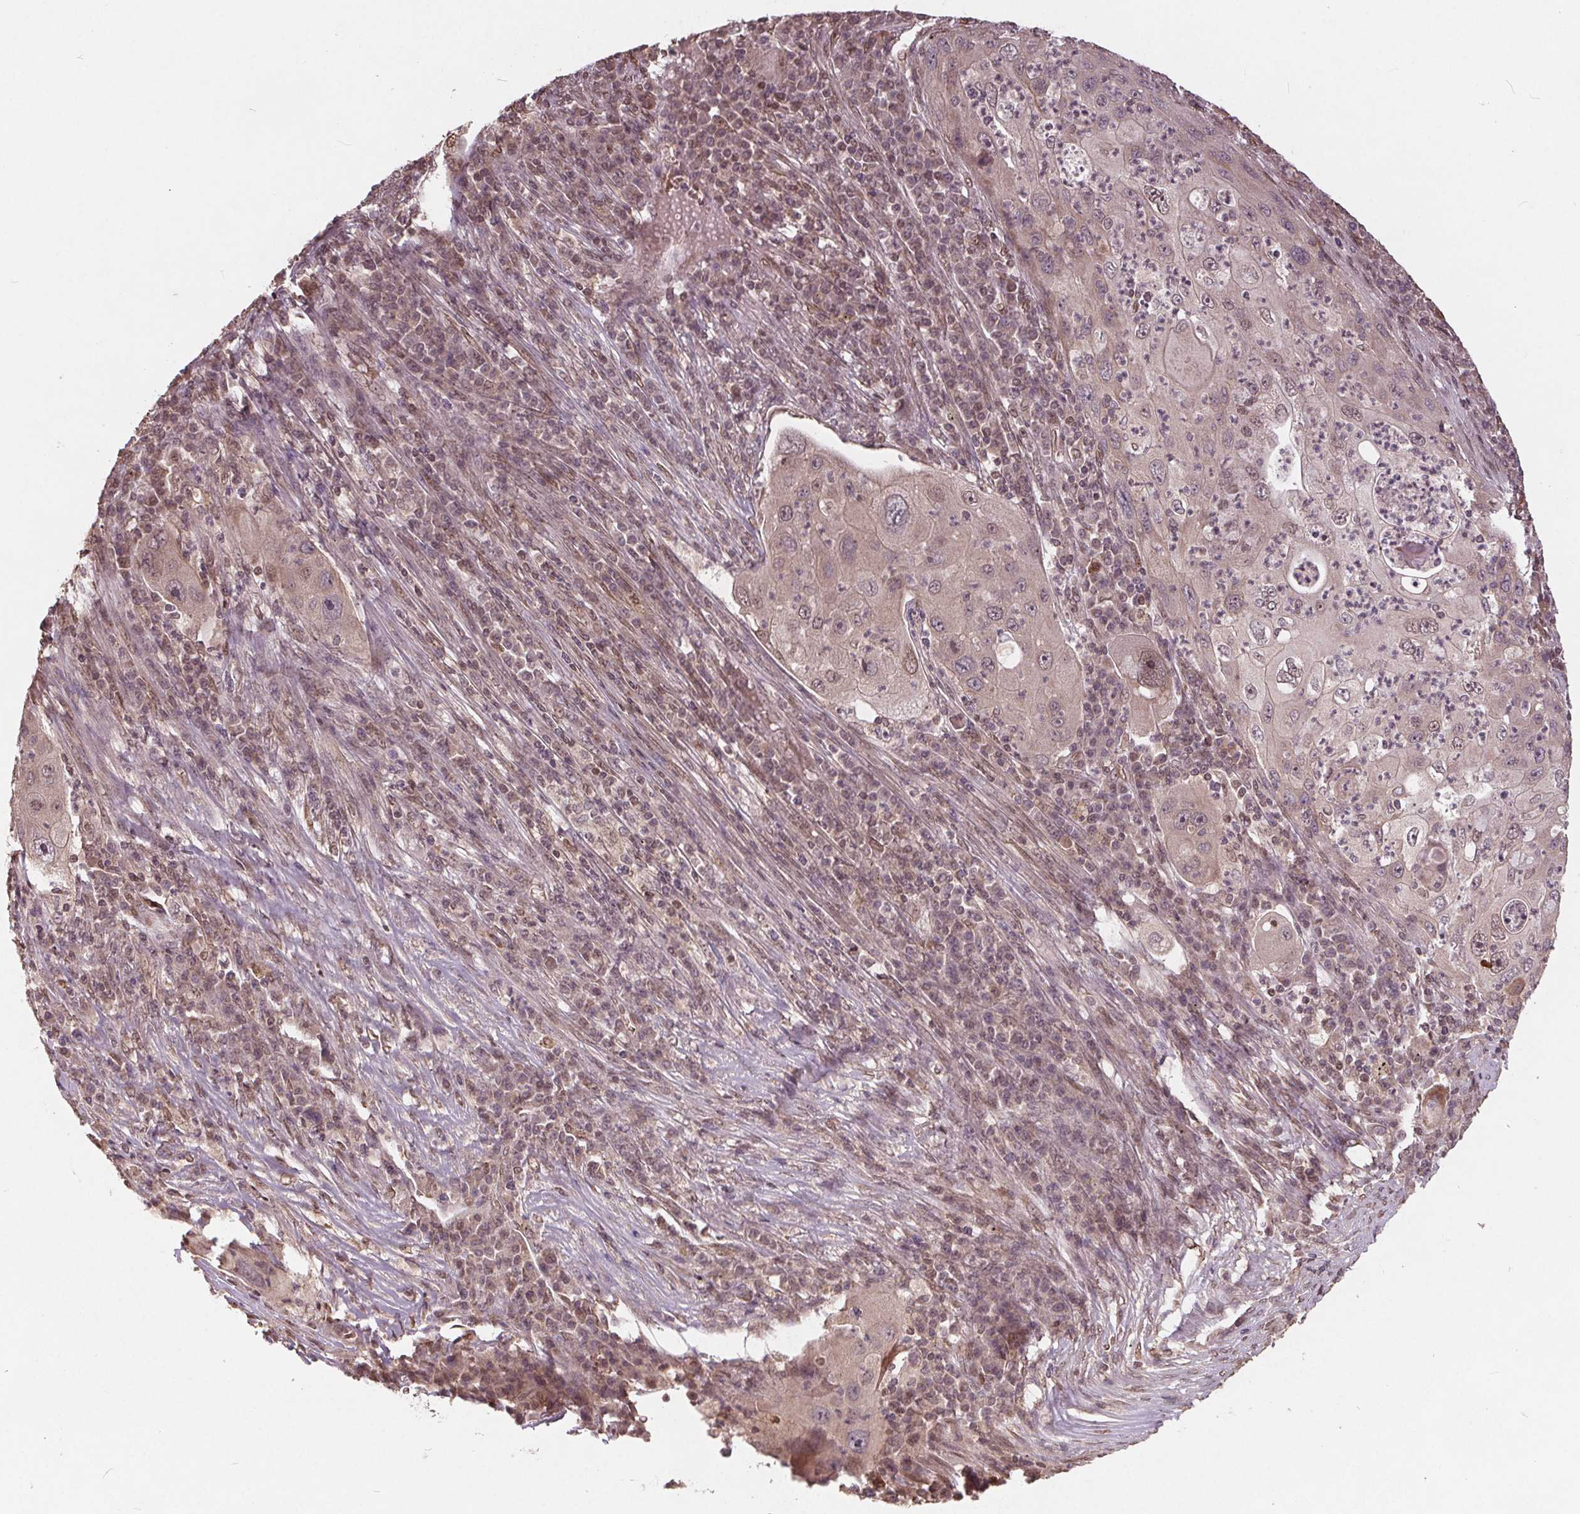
{"staining": {"intensity": "weak", "quantity": "<25%", "location": "nuclear"}, "tissue": "lung cancer", "cell_type": "Tumor cells", "image_type": "cancer", "snomed": [{"axis": "morphology", "description": "Squamous cell carcinoma, NOS"}, {"axis": "topography", "description": "Lung"}], "caption": "DAB immunohistochemical staining of lung cancer (squamous cell carcinoma) shows no significant staining in tumor cells. (DAB (3,3'-diaminobenzidine) immunohistochemistry, high magnification).", "gene": "HIF1AN", "patient": {"sex": "female", "age": 59}}